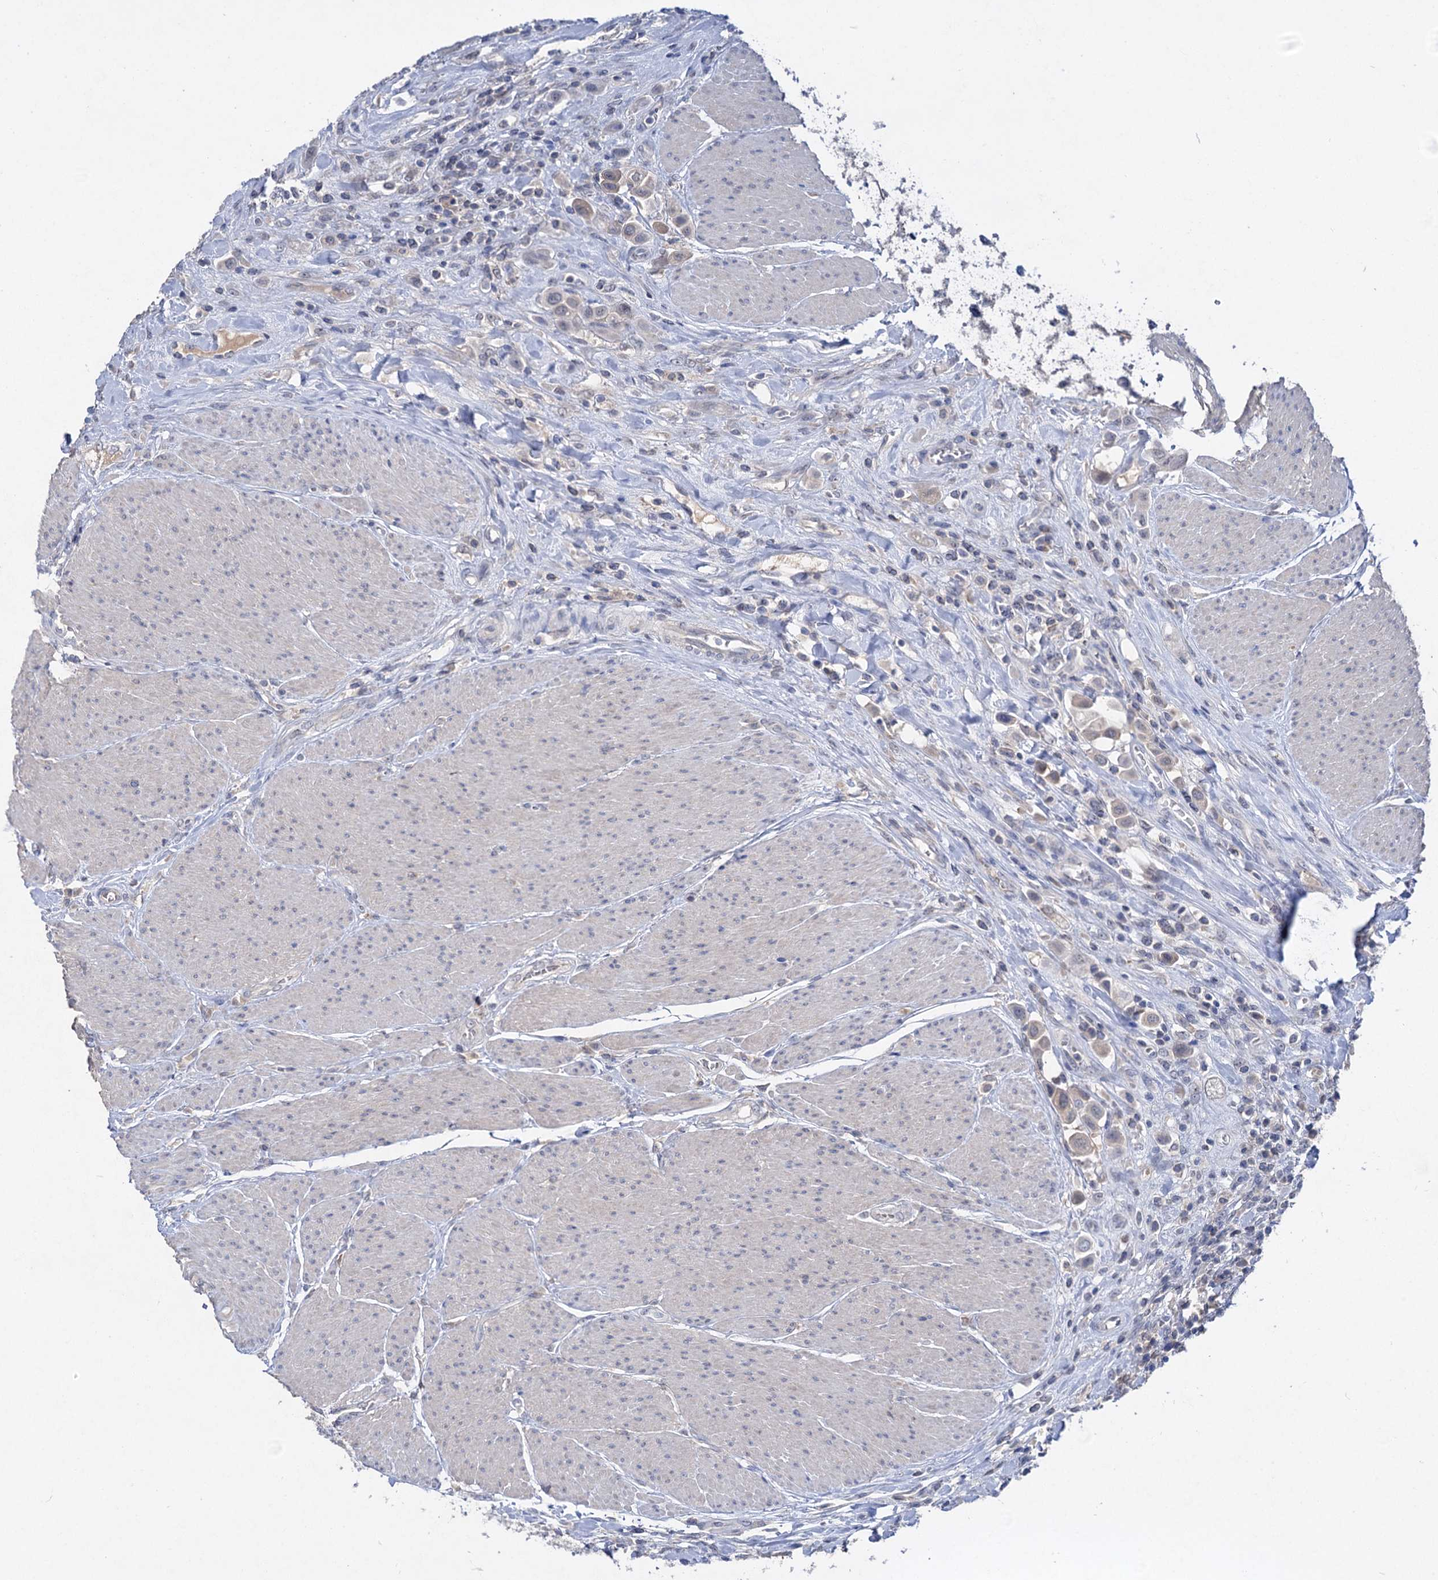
{"staining": {"intensity": "negative", "quantity": "none", "location": "none"}, "tissue": "urothelial cancer", "cell_type": "Tumor cells", "image_type": "cancer", "snomed": [{"axis": "morphology", "description": "Urothelial carcinoma, High grade"}, {"axis": "topography", "description": "Urinary bladder"}], "caption": "Immunohistochemical staining of human urothelial carcinoma (high-grade) demonstrates no significant positivity in tumor cells.", "gene": "ATP4A", "patient": {"sex": "male", "age": 50}}